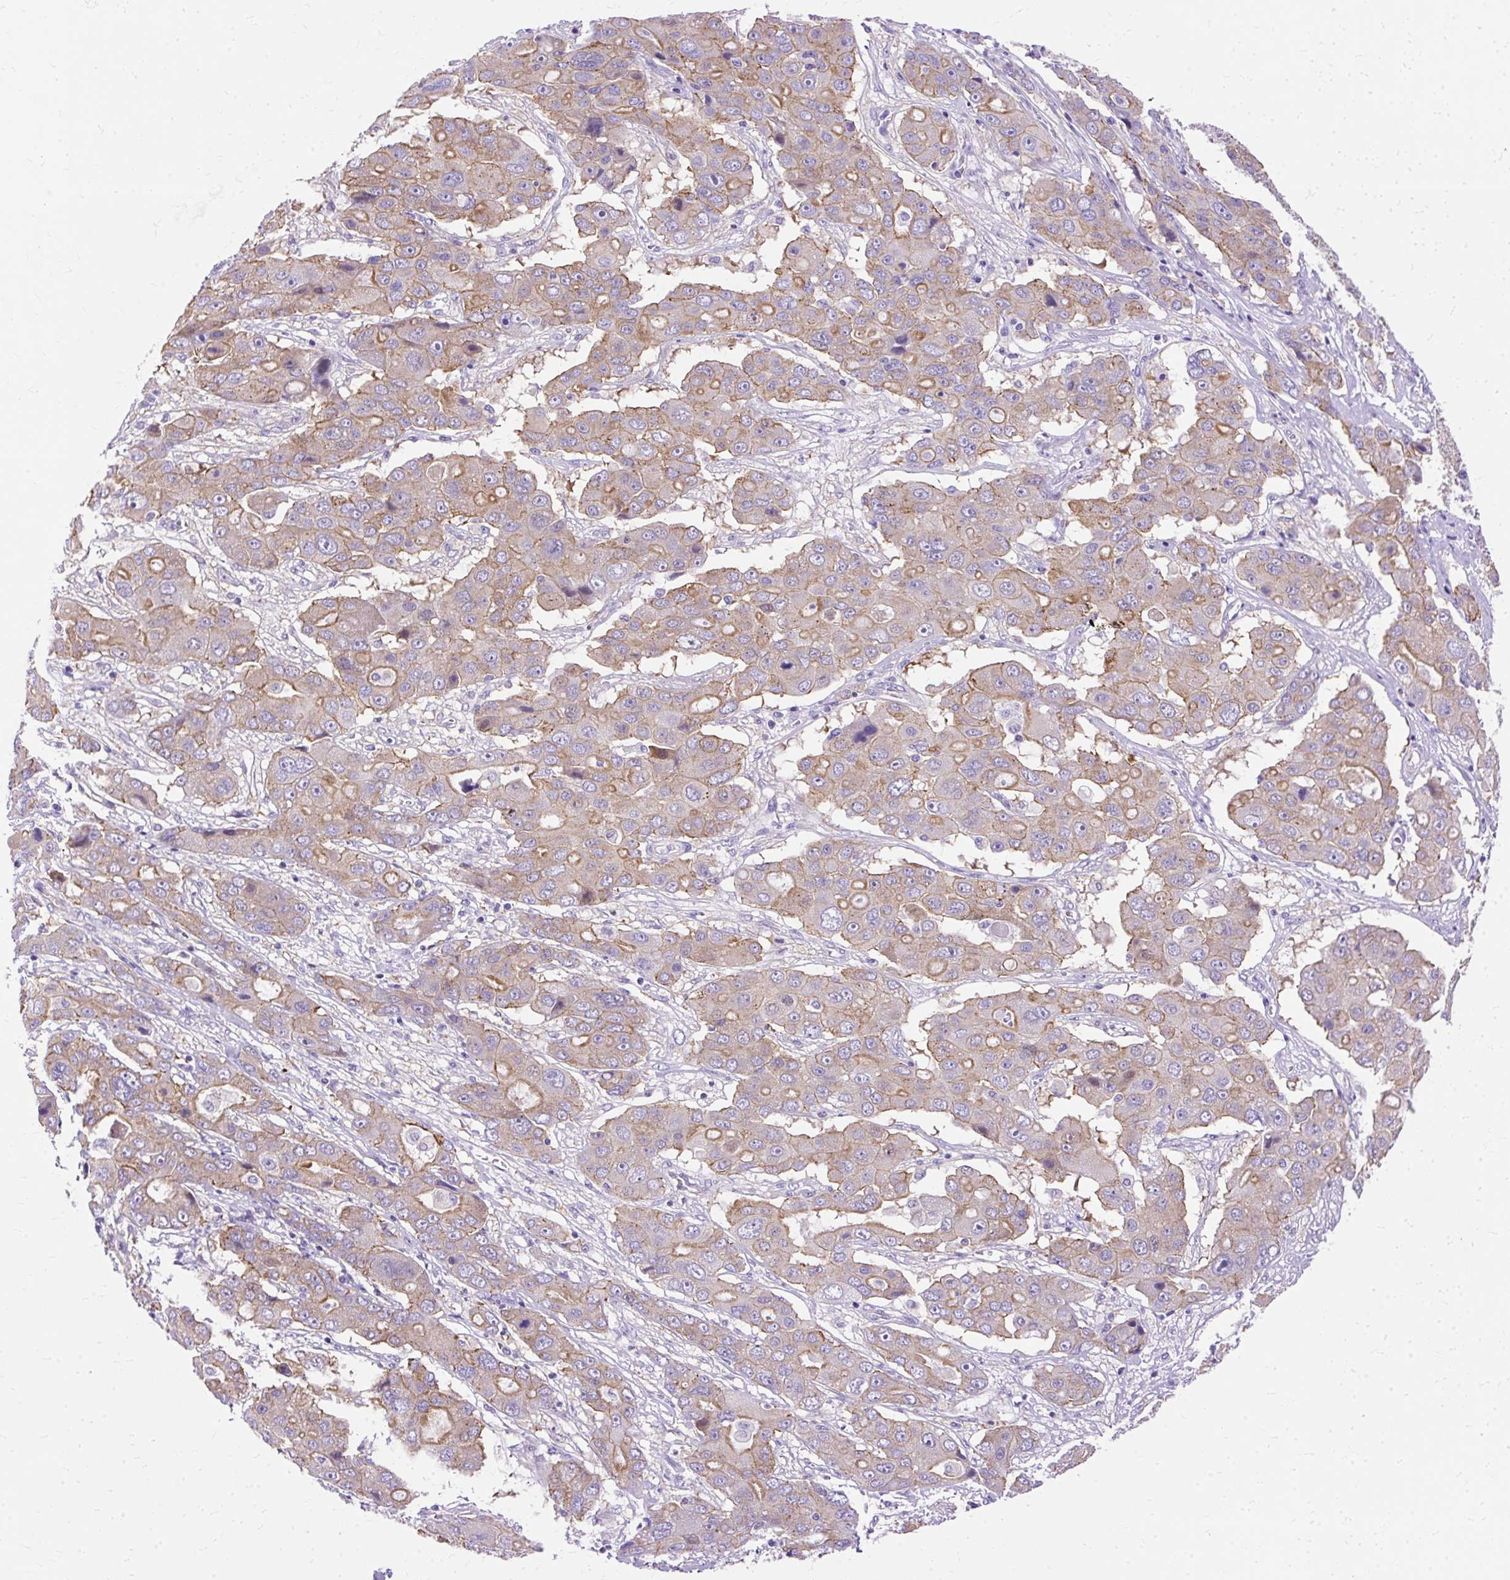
{"staining": {"intensity": "weak", "quantity": "25%-75%", "location": "cytoplasmic/membranous"}, "tissue": "liver cancer", "cell_type": "Tumor cells", "image_type": "cancer", "snomed": [{"axis": "morphology", "description": "Cholangiocarcinoma"}, {"axis": "topography", "description": "Liver"}], "caption": "Protein expression analysis of liver cholangiocarcinoma reveals weak cytoplasmic/membranous expression in approximately 25%-75% of tumor cells. (DAB (3,3'-diaminobenzidine) IHC with brightfield microscopy, high magnification).", "gene": "MYO6", "patient": {"sex": "male", "age": 67}}